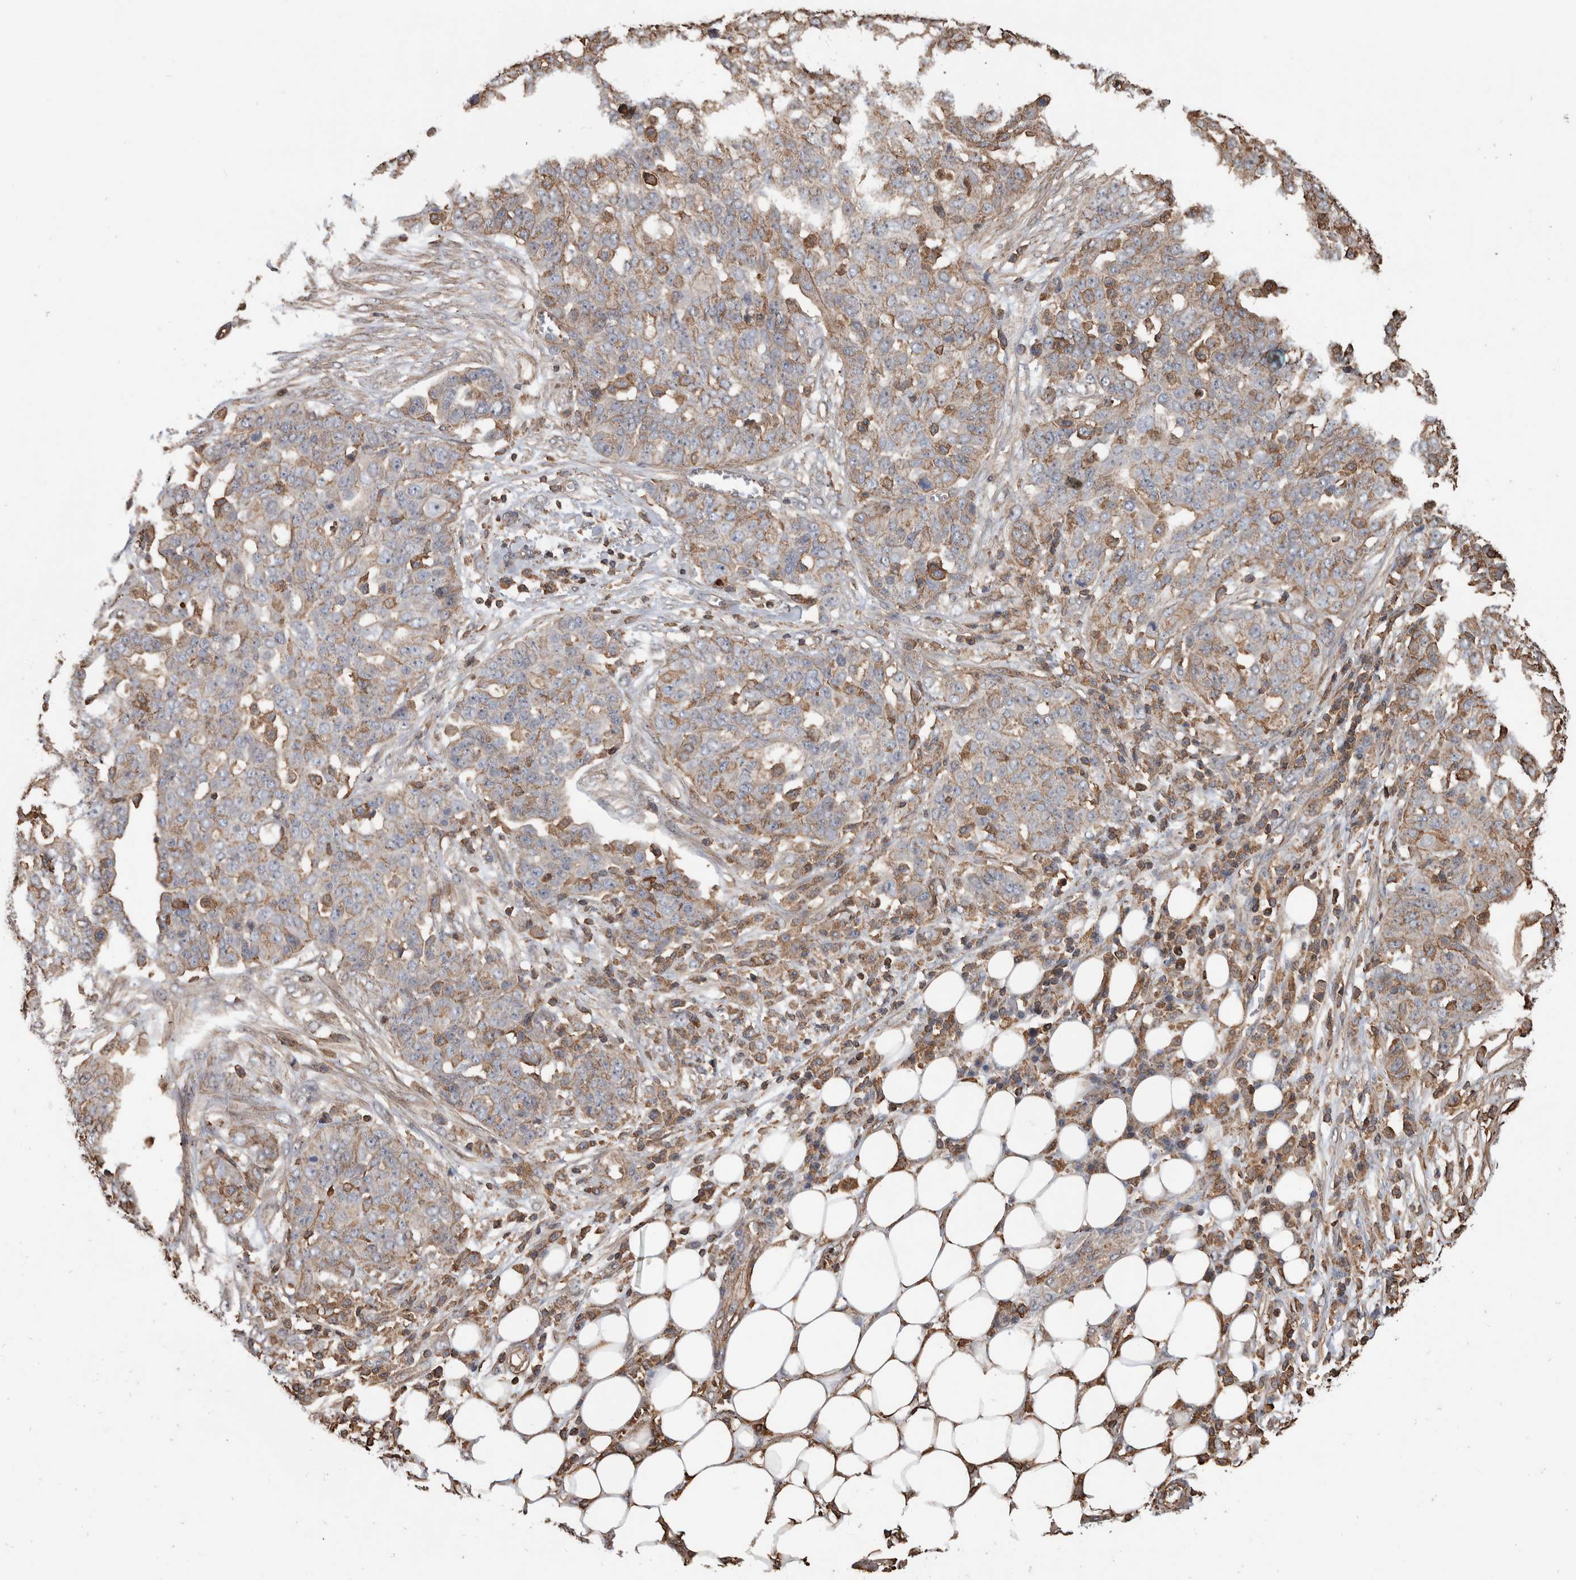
{"staining": {"intensity": "weak", "quantity": ">75%", "location": "cytoplasmic/membranous"}, "tissue": "ovarian cancer", "cell_type": "Tumor cells", "image_type": "cancer", "snomed": [{"axis": "morphology", "description": "Cystadenocarcinoma, serous, NOS"}, {"axis": "topography", "description": "Soft tissue"}, {"axis": "topography", "description": "Ovary"}], "caption": "The immunohistochemical stain labels weak cytoplasmic/membranous expression in tumor cells of ovarian serous cystadenocarcinoma tissue. The staining was performed using DAB (3,3'-diaminobenzidine), with brown indicating positive protein expression. Nuclei are stained blue with hematoxylin.", "gene": "ENPP2", "patient": {"sex": "female", "age": 57}}